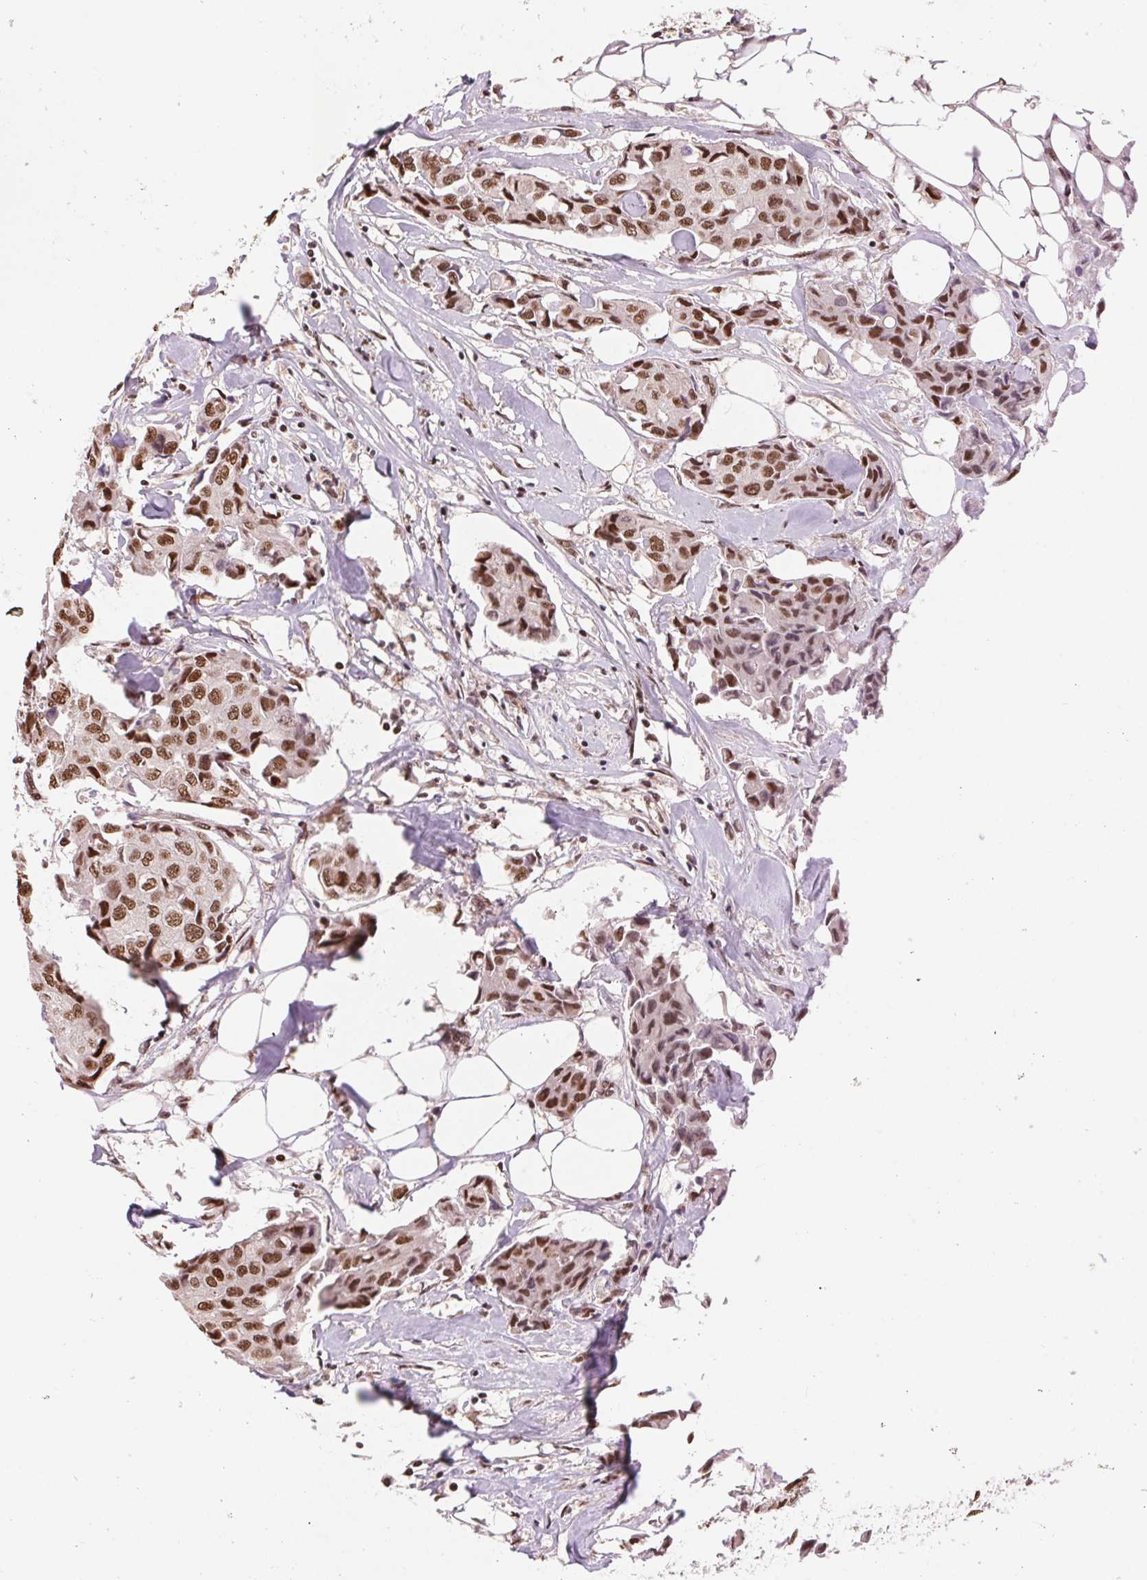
{"staining": {"intensity": "strong", "quantity": ">75%", "location": "nuclear"}, "tissue": "breast cancer", "cell_type": "Tumor cells", "image_type": "cancer", "snomed": [{"axis": "morphology", "description": "Duct carcinoma"}, {"axis": "topography", "description": "Breast"}, {"axis": "topography", "description": "Lymph node"}], "caption": "Invasive ductal carcinoma (breast) was stained to show a protein in brown. There is high levels of strong nuclear staining in approximately >75% of tumor cells.", "gene": "RAD23A", "patient": {"sex": "female", "age": 80}}